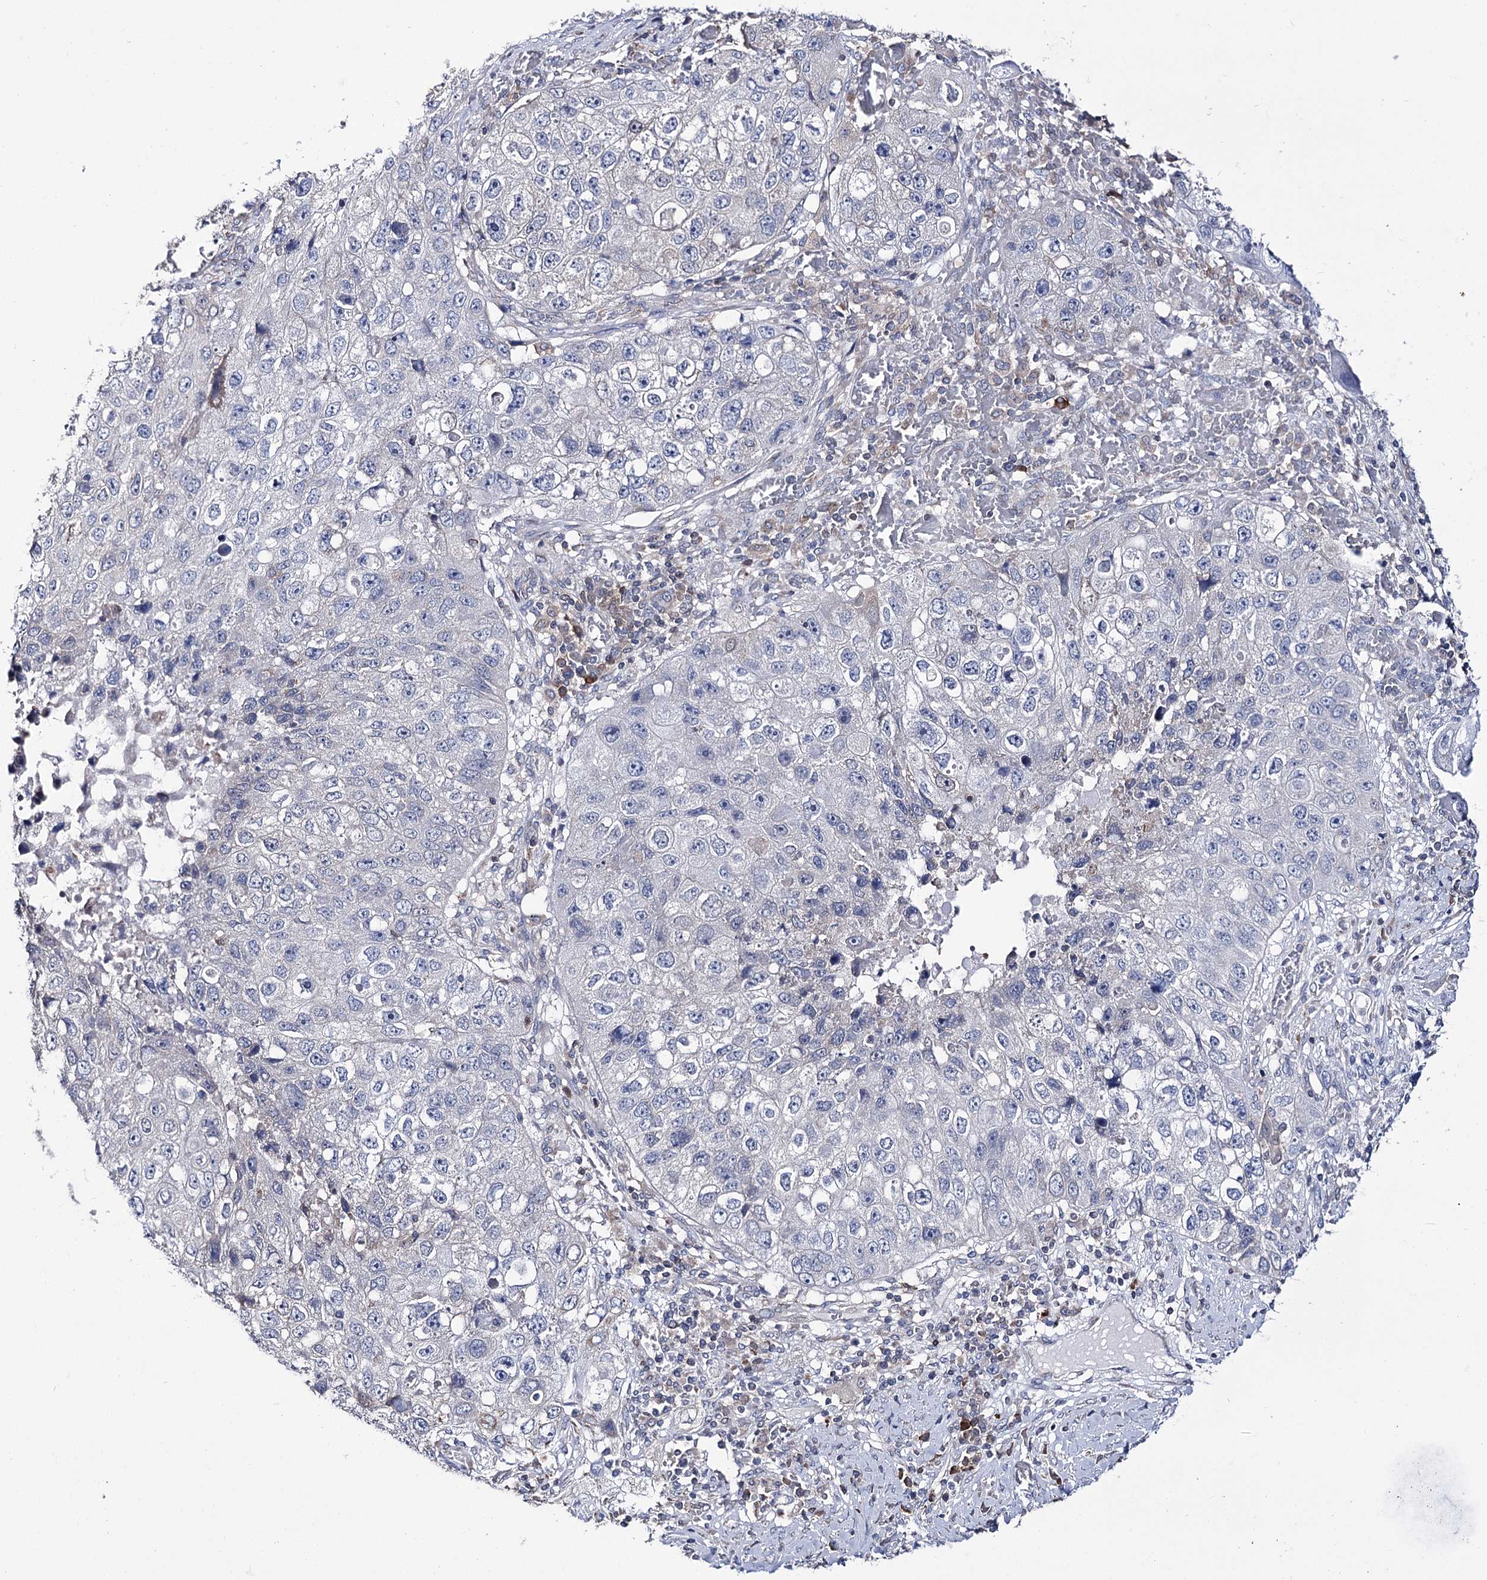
{"staining": {"intensity": "negative", "quantity": "none", "location": "none"}, "tissue": "lung cancer", "cell_type": "Tumor cells", "image_type": "cancer", "snomed": [{"axis": "morphology", "description": "Squamous cell carcinoma, NOS"}, {"axis": "topography", "description": "Lung"}], "caption": "Tumor cells show no significant expression in lung cancer.", "gene": "PTER", "patient": {"sex": "male", "age": 61}}